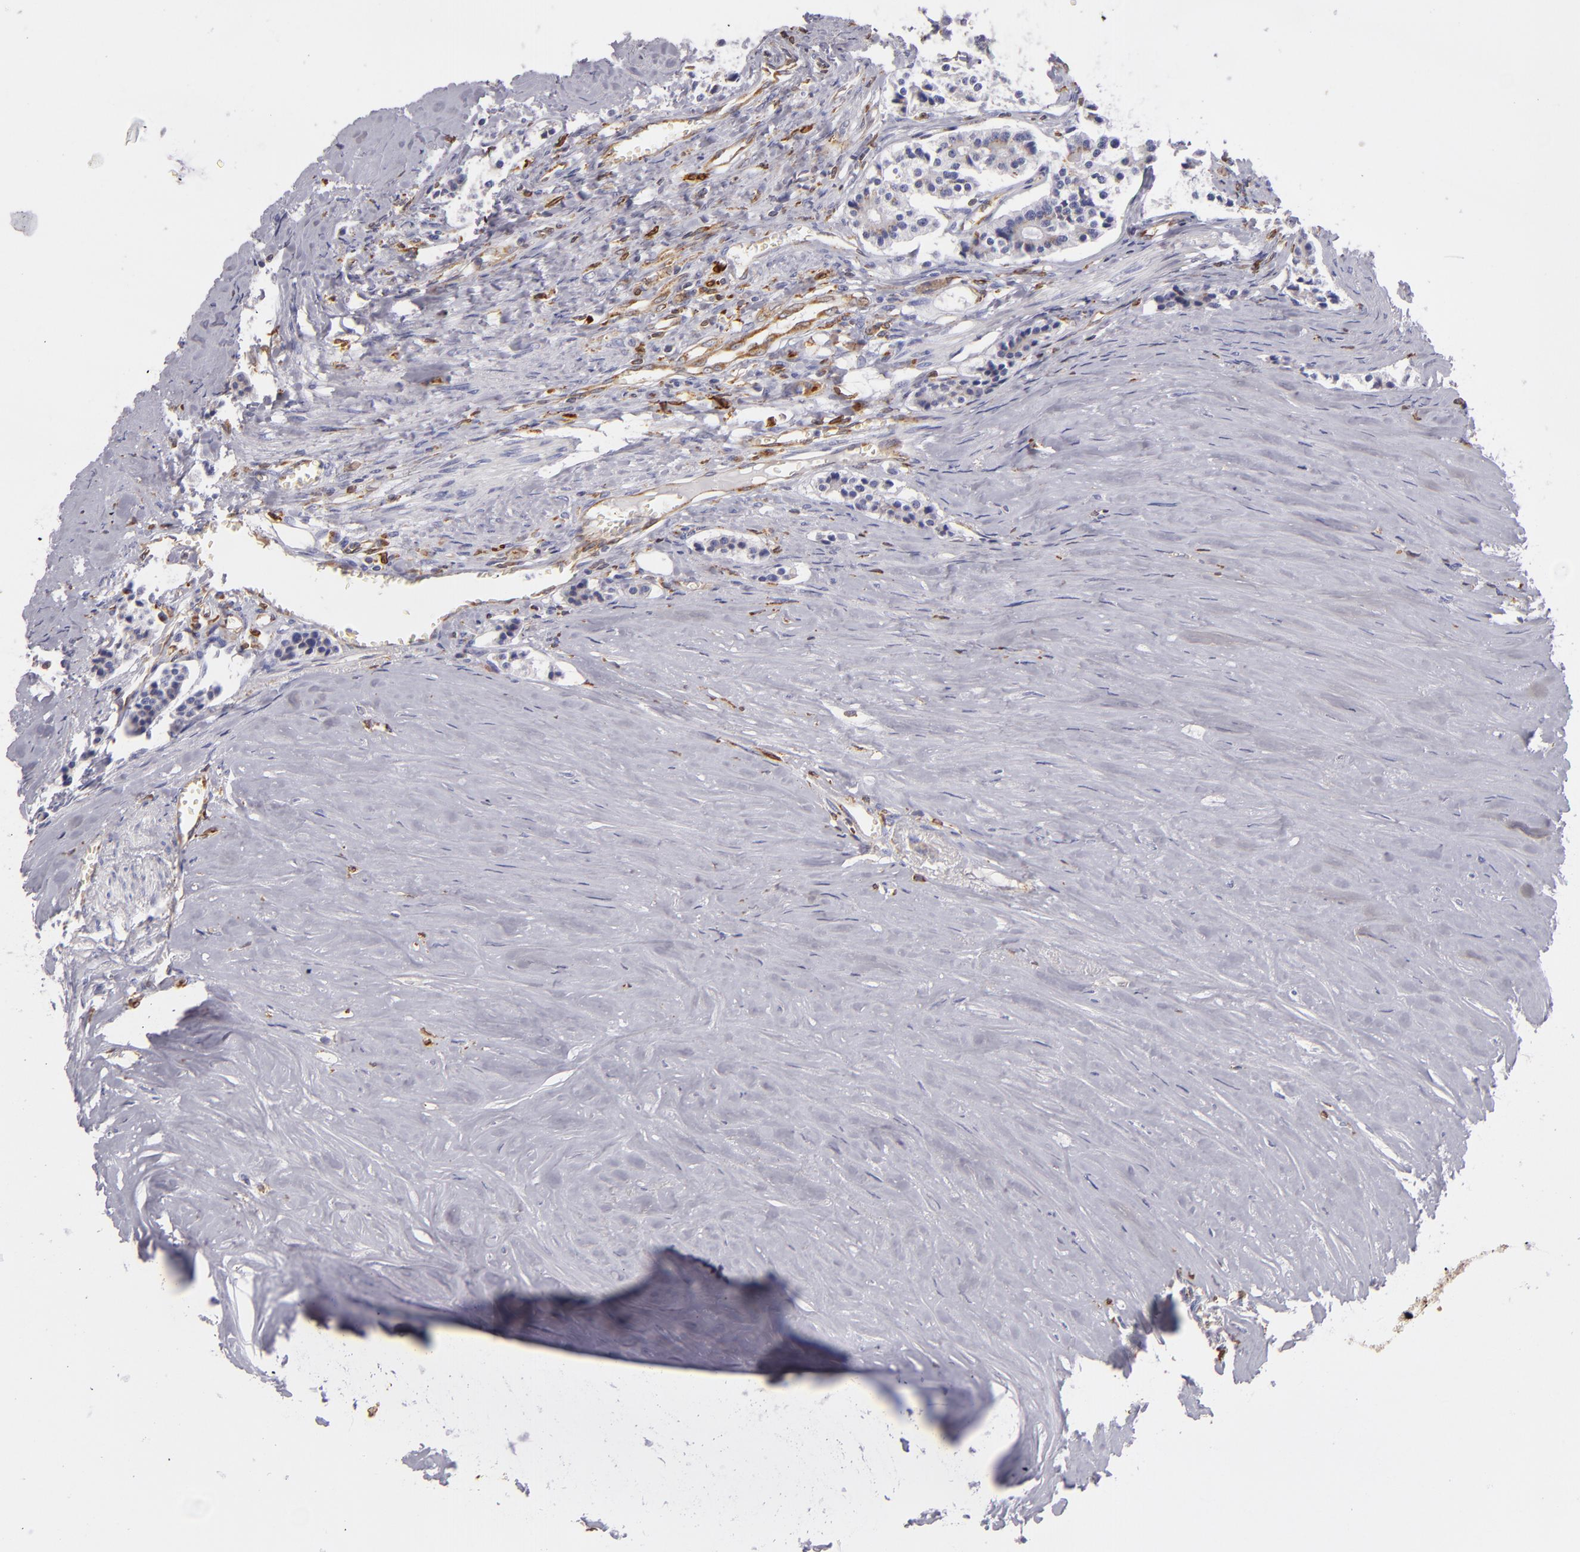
{"staining": {"intensity": "negative", "quantity": "none", "location": "none"}, "tissue": "carcinoid", "cell_type": "Tumor cells", "image_type": "cancer", "snomed": [{"axis": "morphology", "description": "Carcinoid, malignant, NOS"}, {"axis": "topography", "description": "Small intestine"}], "caption": "High power microscopy micrograph of an immunohistochemistry (IHC) histopathology image of malignant carcinoid, revealing no significant positivity in tumor cells. The staining was performed using DAB to visualize the protein expression in brown, while the nuclei were stained in blue with hematoxylin (Magnification: 20x).", "gene": "CD74", "patient": {"sex": "male", "age": 63}}